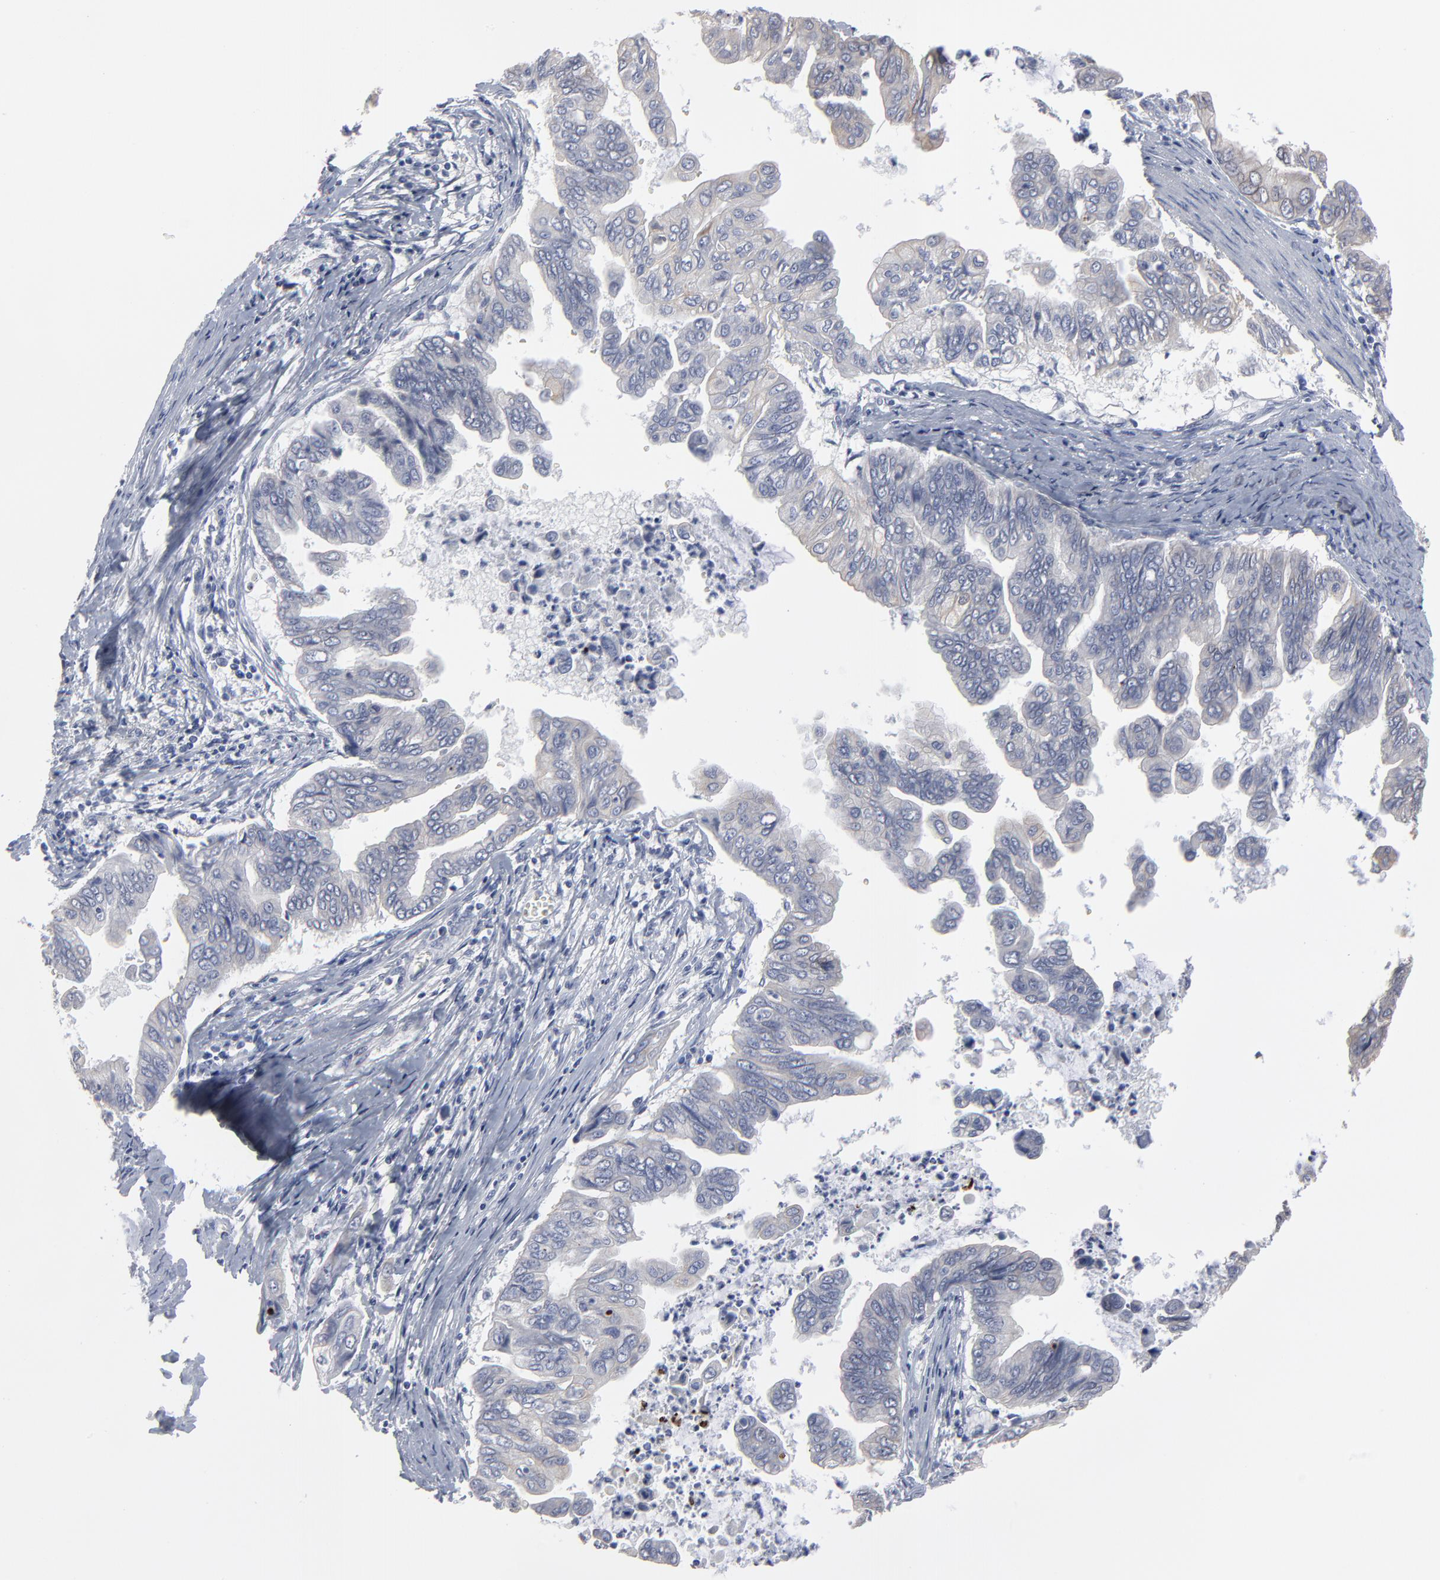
{"staining": {"intensity": "weak", "quantity": "25%-75%", "location": "cytoplasmic/membranous,nuclear"}, "tissue": "stomach cancer", "cell_type": "Tumor cells", "image_type": "cancer", "snomed": [{"axis": "morphology", "description": "Adenocarcinoma, NOS"}, {"axis": "topography", "description": "Stomach, upper"}], "caption": "Protein staining shows weak cytoplasmic/membranous and nuclear expression in approximately 25%-75% of tumor cells in adenocarcinoma (stomach).", "gene": "SYNE2", "patient": {"sex": "male", "age": 80}}